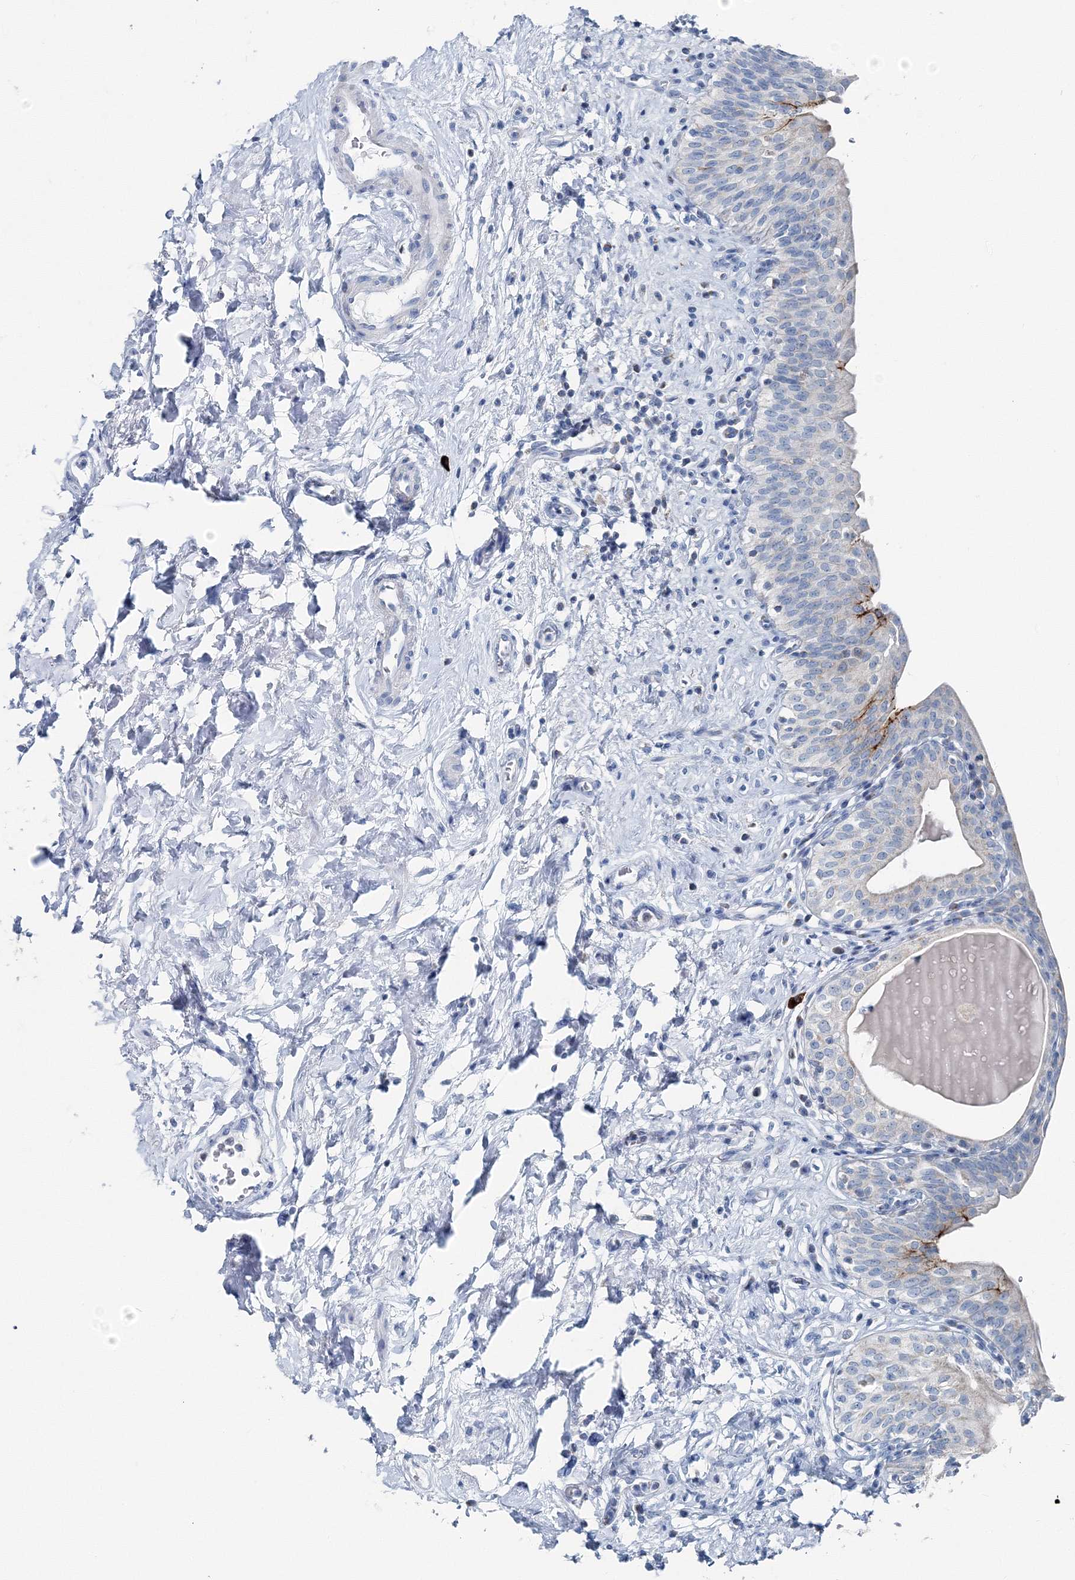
{"staining": {"intensity": "moderate", "quantity": "<25%", "location": "cytoplasmic/membranous"}, "tissue": "urinary bladder", "cell_type": "Urothelial cells", "image_type": "normal", "snomed": [{"axis": "morphology", "description": "Normal tissue, NOS"}, {"axis": "topography", "description": "Urinary bladder"}], "caption": "Benign urinary bladder demonstrates moderate cytoplasmic/membranous staining in about <25% of urothelial cells.", "gene": "GABARAPL2", "patient": {"sex": "male", "age": 83}}